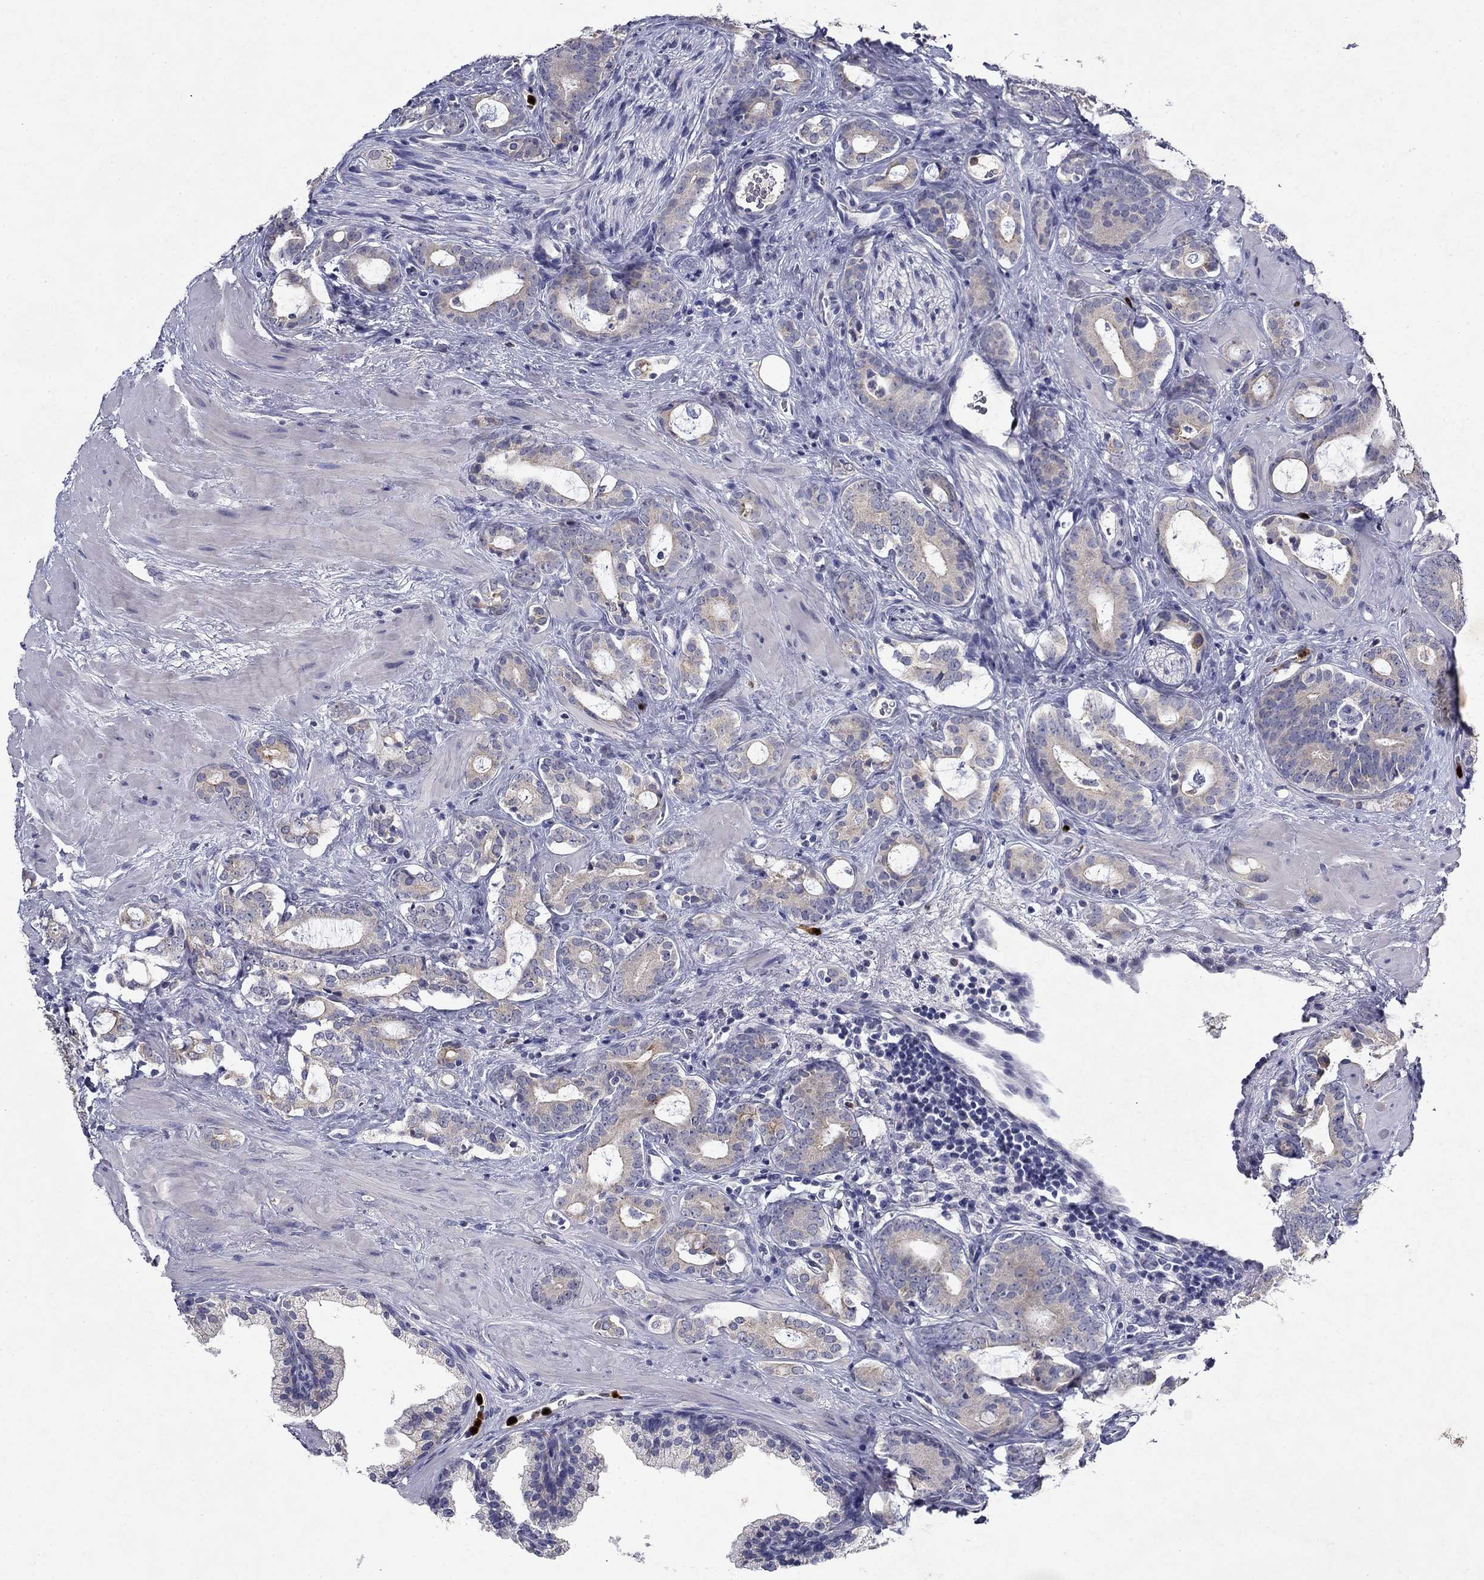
{"staining": {"intensity": "weak", "quantity": "<25%", "location": "cytoplasmic/membranous"}, "tissue": "prostate cancer", "cell_type": "Tumor cells", "image_type": "cancer", "snomed": [{"axis": "morphology", "description": "Adenocarcinoma, NOS"}, {"axis": "topography", "description": "Prostate"}], "caption": "High power microscopy micrograph of an IHC photomicrograph of prostate adenocarcinoma, revealing no significant expression in tumor cells.", "gene": "IRF5", "patient": {"sex": "male", "age": 55}}